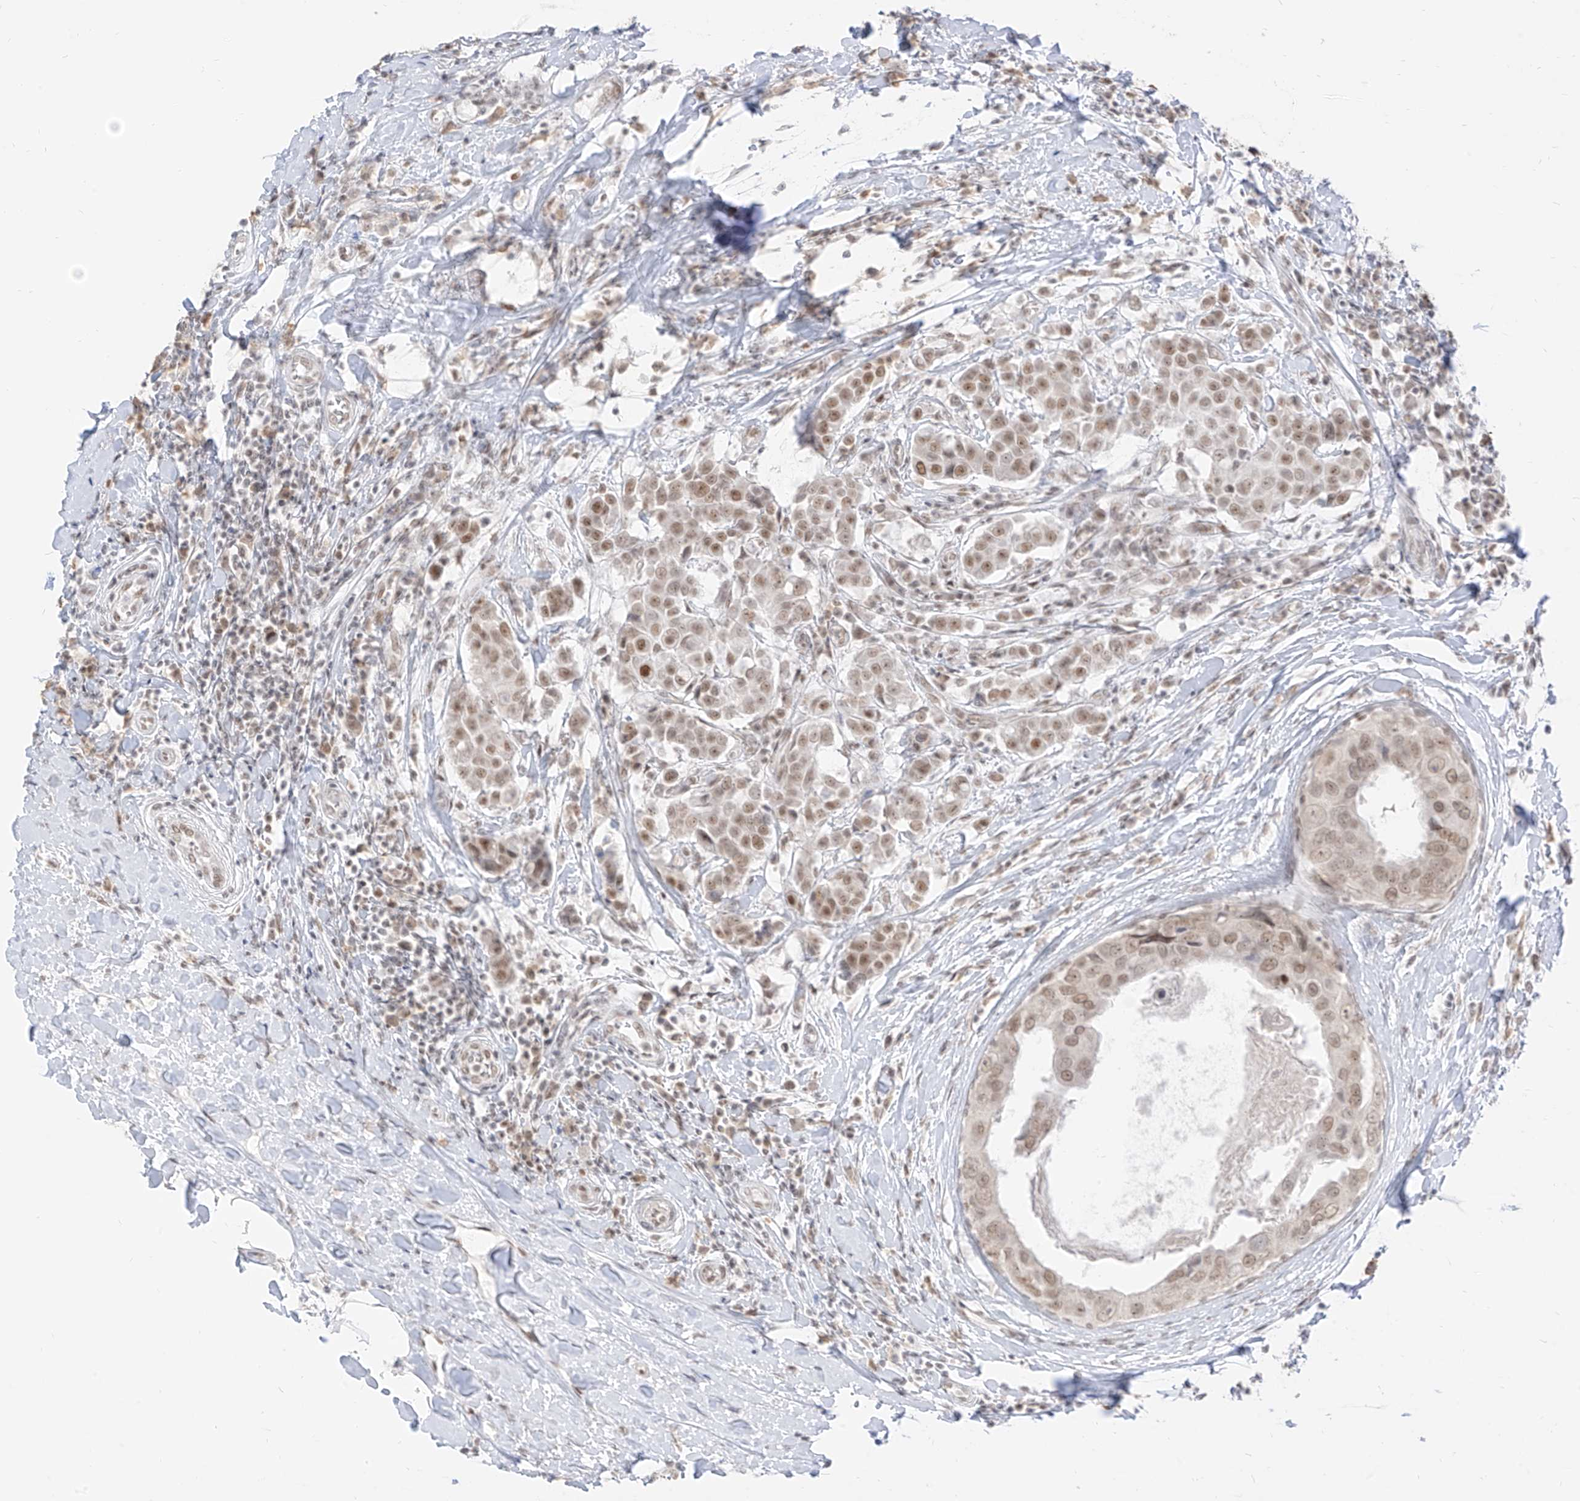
{"staining": {"intensity": "moderate", "quantity": ">75%", "location": "nuclear"}, "tissue": "breast cancer", "cell_type": "Tumor cells", "image_type": "cancer", "snomed": [{"axis": "morphology", "description": "Duct carcinoma"}, {"axis": "topography", "description": "Breast"}], "caption": "Moderate nuclear staining is appreciated in about >75% of tumor cells in breast cancer (infiltrating ductal carcinoma).", "gene": "SUPT5H", "patient": {"sex": "female", "age": 27}}